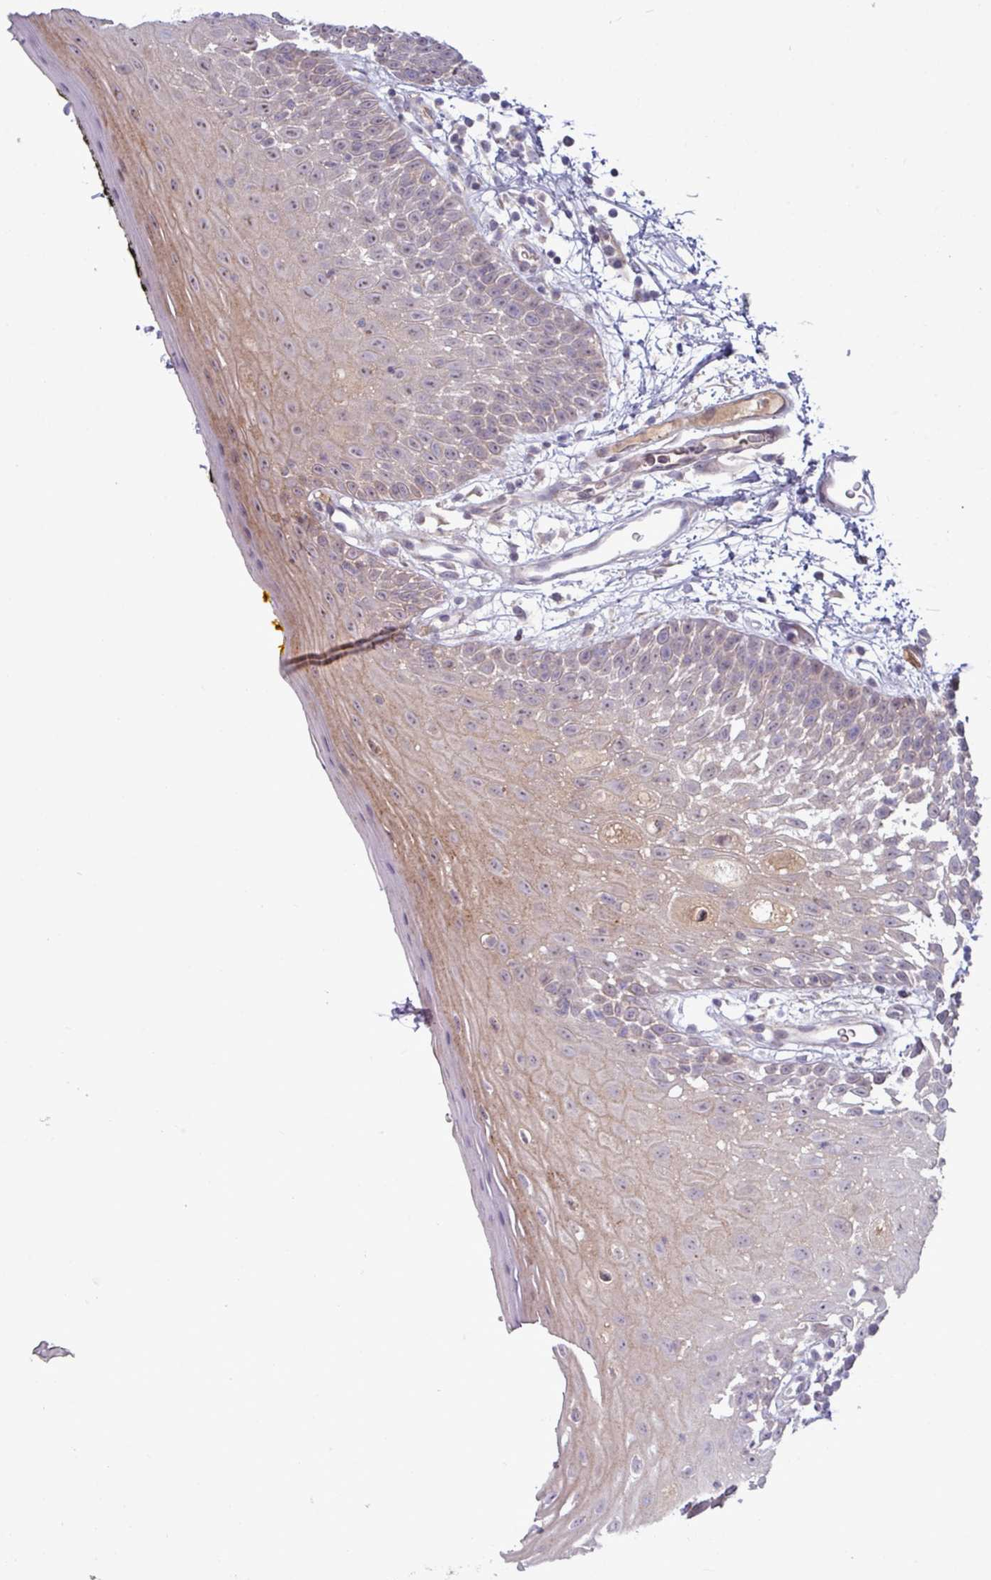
{"staining": {"intensity": "moderate", "quantity": "25%-75%", "location": "cytoplasmic/membranous"}, "tissue": "oral mucosa", "cell_type": "Squamous epithelial cells", "image_type": "normal", "snomed": [{"axis": "morphology", "description": "Normal tissue, NOS"}, {"axis": "morphology", "description": "Squamous cell carcinoma, NOS"}, {"axis": "topography", "description": "Oral tissue"}, {"axis": "topography", "description": "Tounge, NOS"}, {"axis": "topography", "description": "Head-Neck"}], "caption": "High-power microscopy captured an IHC photomicrograph of unremarkable oral mucosa, revealing moderate cytoplasmic/membranous staining in about 25%-75% of squamous epithelial cells.", "gene": "TNFSF12", "patient": {"sex": "male", "age": 76}}